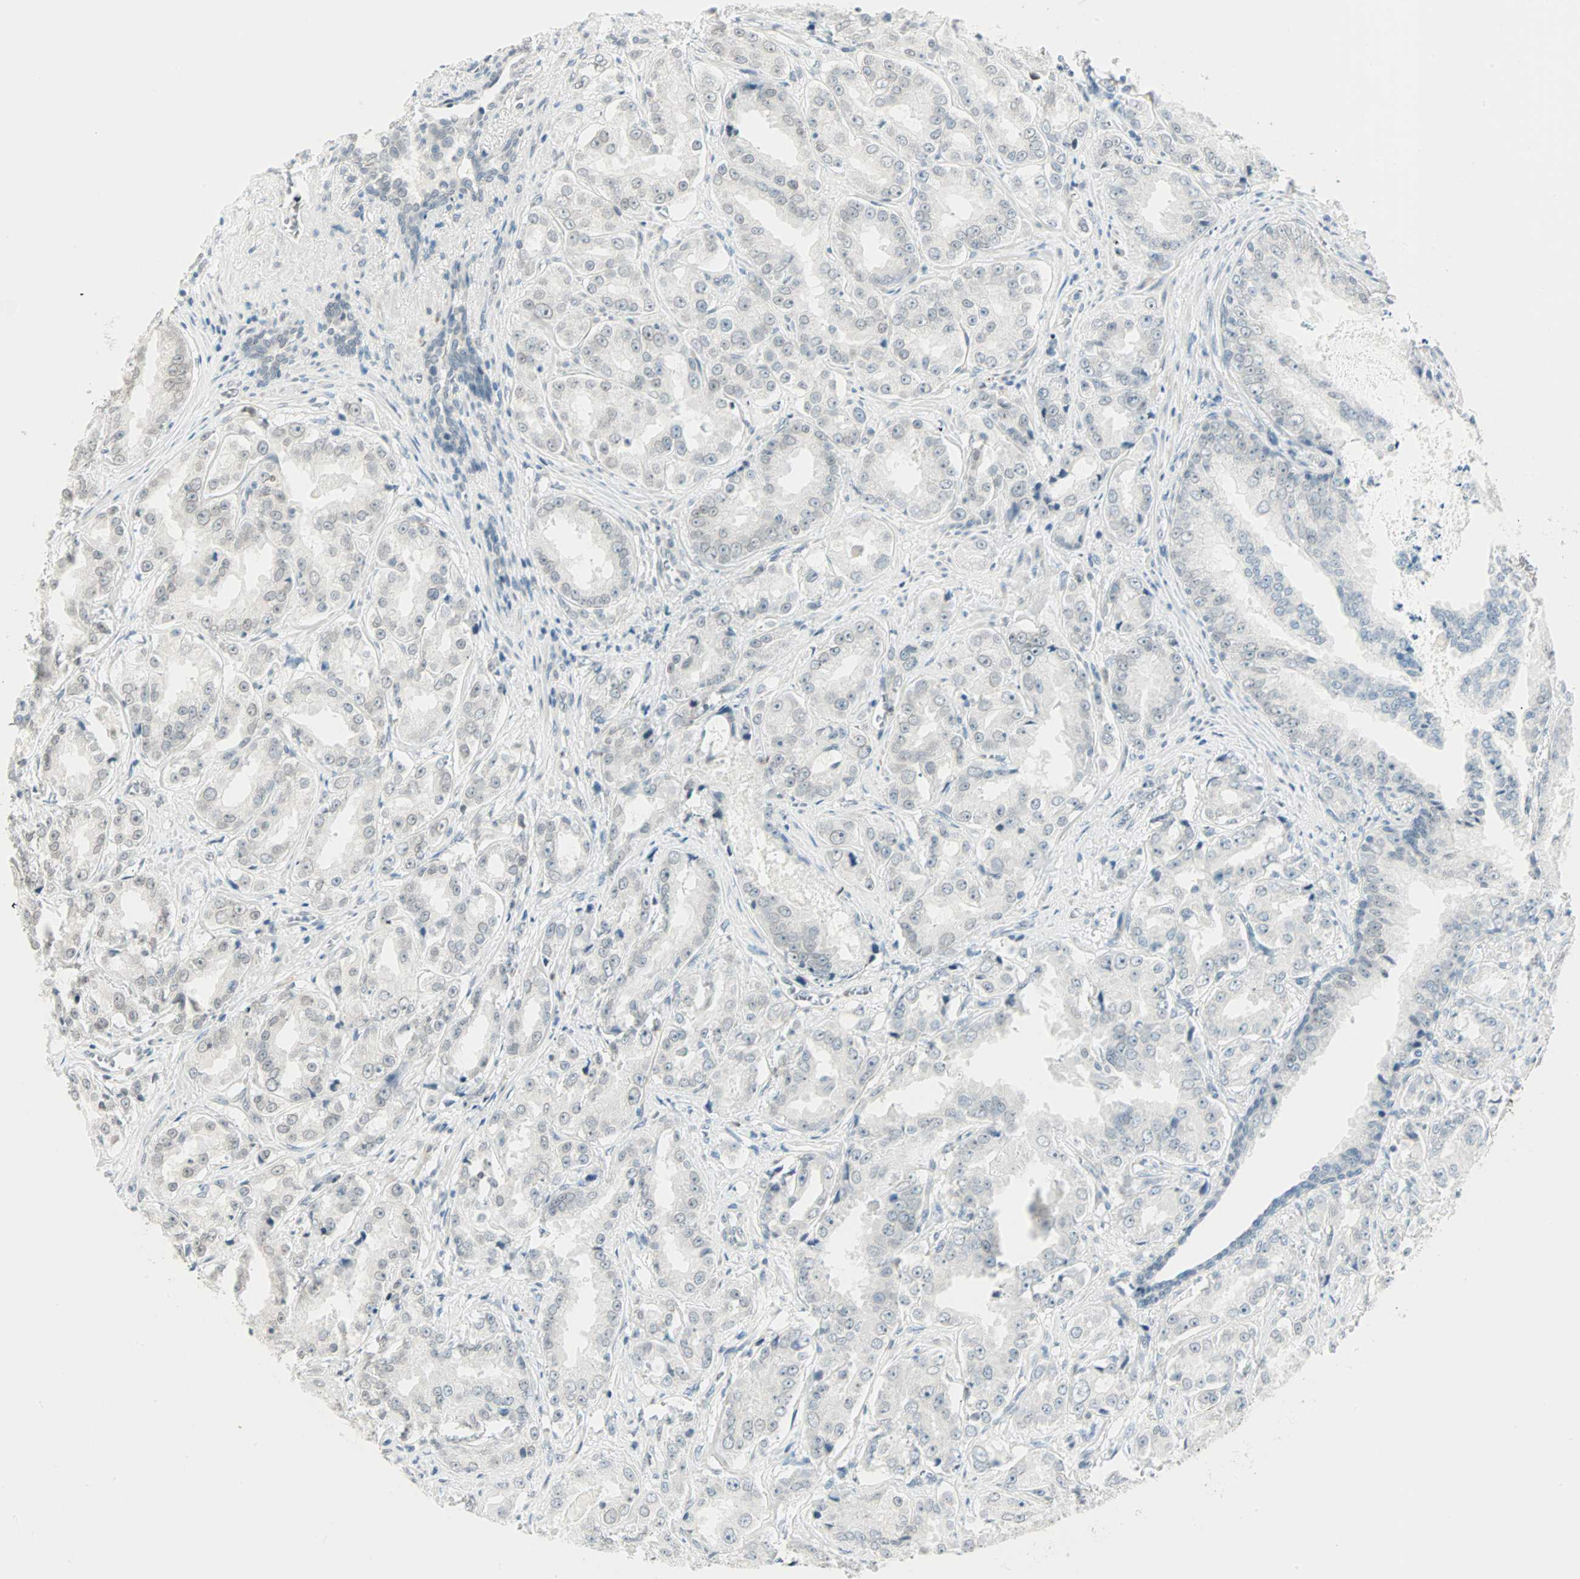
{"staining": {"intensity": "negative", "quantity": "none", "location": "none"}, "tissue": "prostate cancer", "cell_type": "Tumor cells", "image_type": "cancer", "snomed": [{"axis": "morphology", "description": "Adenocarcinoma, High grade"}, {"axis": "topography", "description": "Prostate"}], "caption": "Tumor cells show no significant protein expression in high-grade adenocarcinoma (prostate).", "gene": "BCAN", "patient": {"sex": "male", "age": 73}}